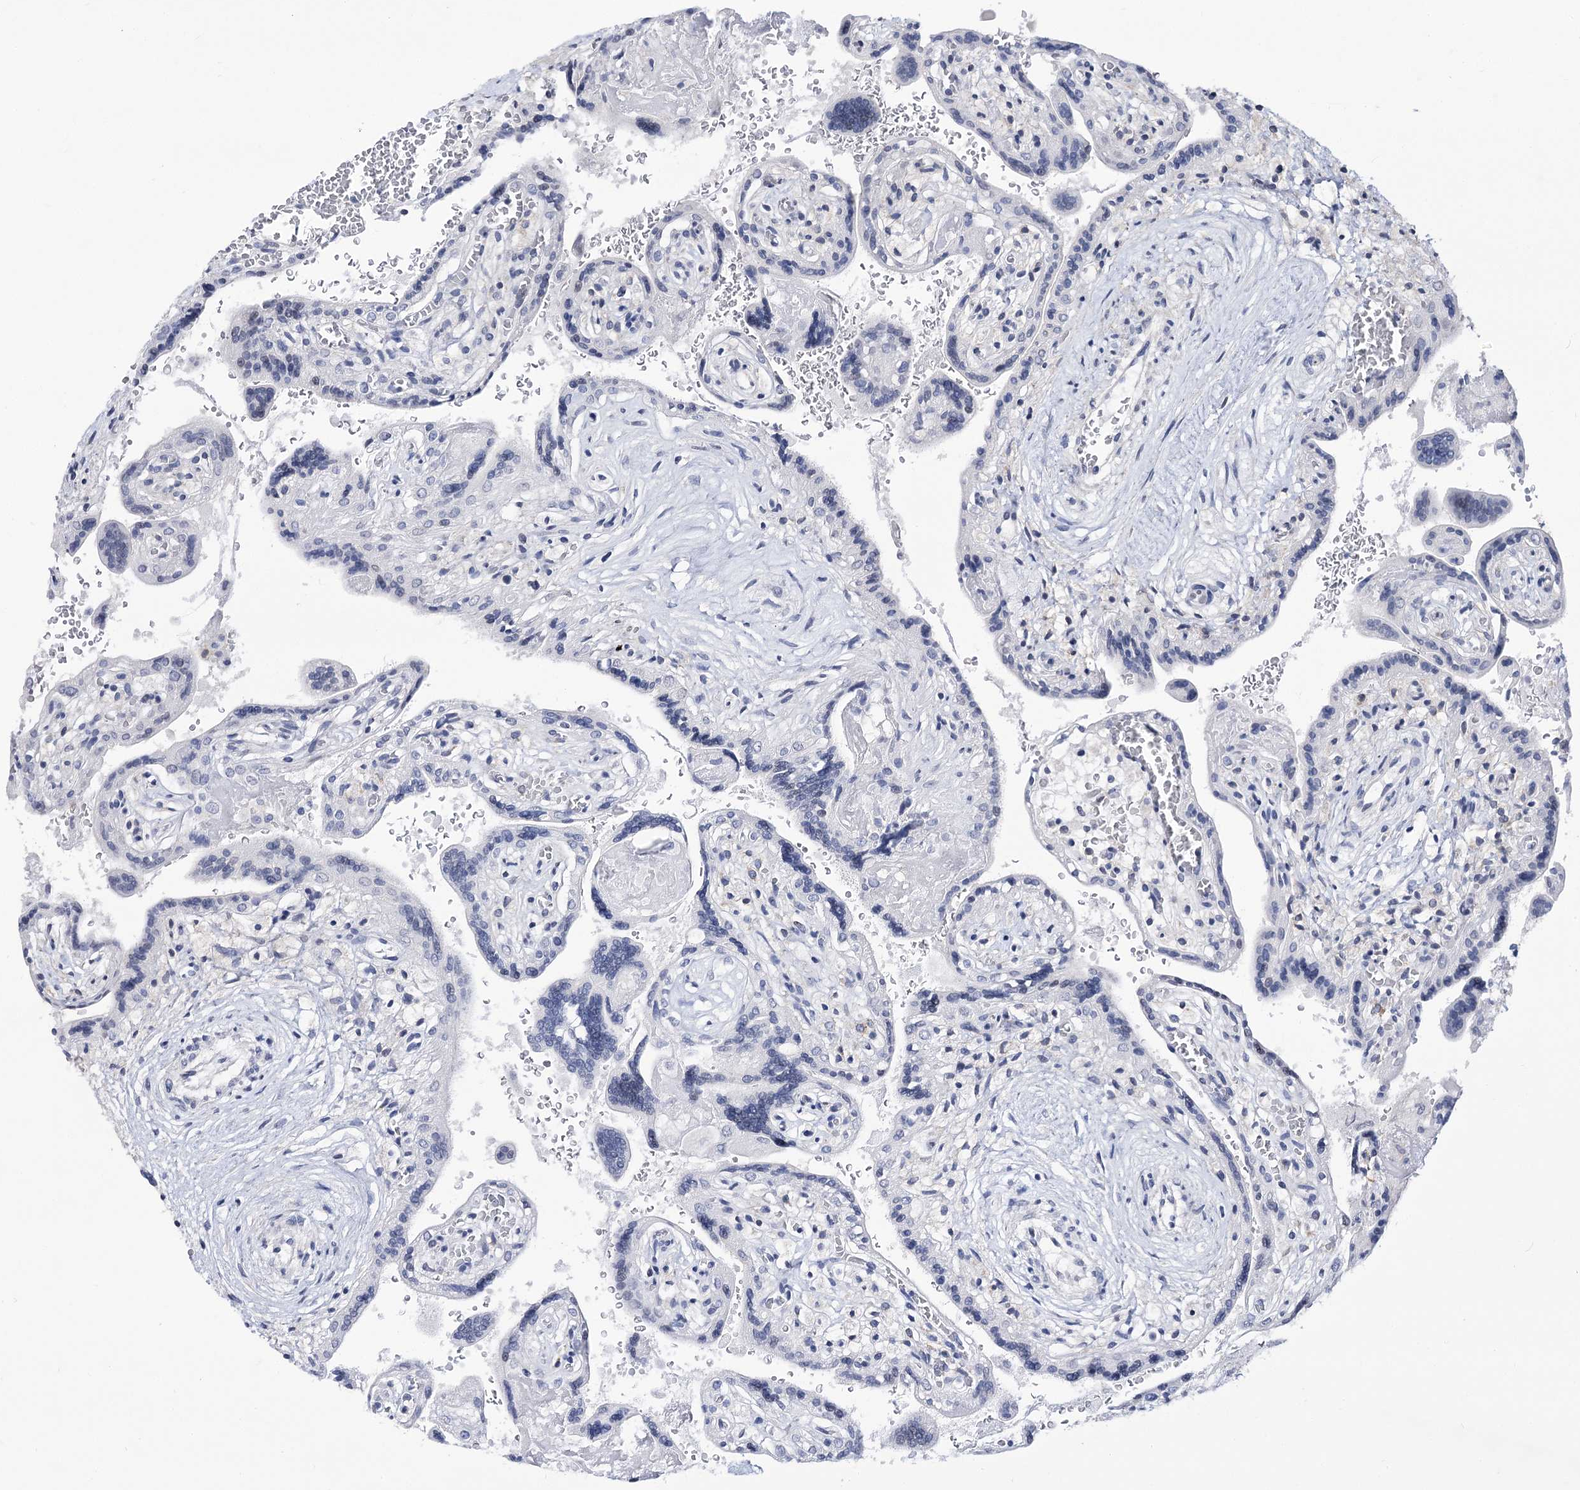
{"staining": {"intensity": "negative", "quantity": "none", "location": "none"}, "tissue": "placenta", "cell_type": "Trophoblastic cells", "image_type": "normal", "snomed": [{"axis": "morphology", "description": "Normal tissue, NOS"}, {"axis": "topography", "description": "Placenta"}], "caption": "The IHC photomicrograph has no significant staining in trophoblastic cells of placenta.", "gene": "TMEM201", "patient": {"sex": "female", "age": 37}}